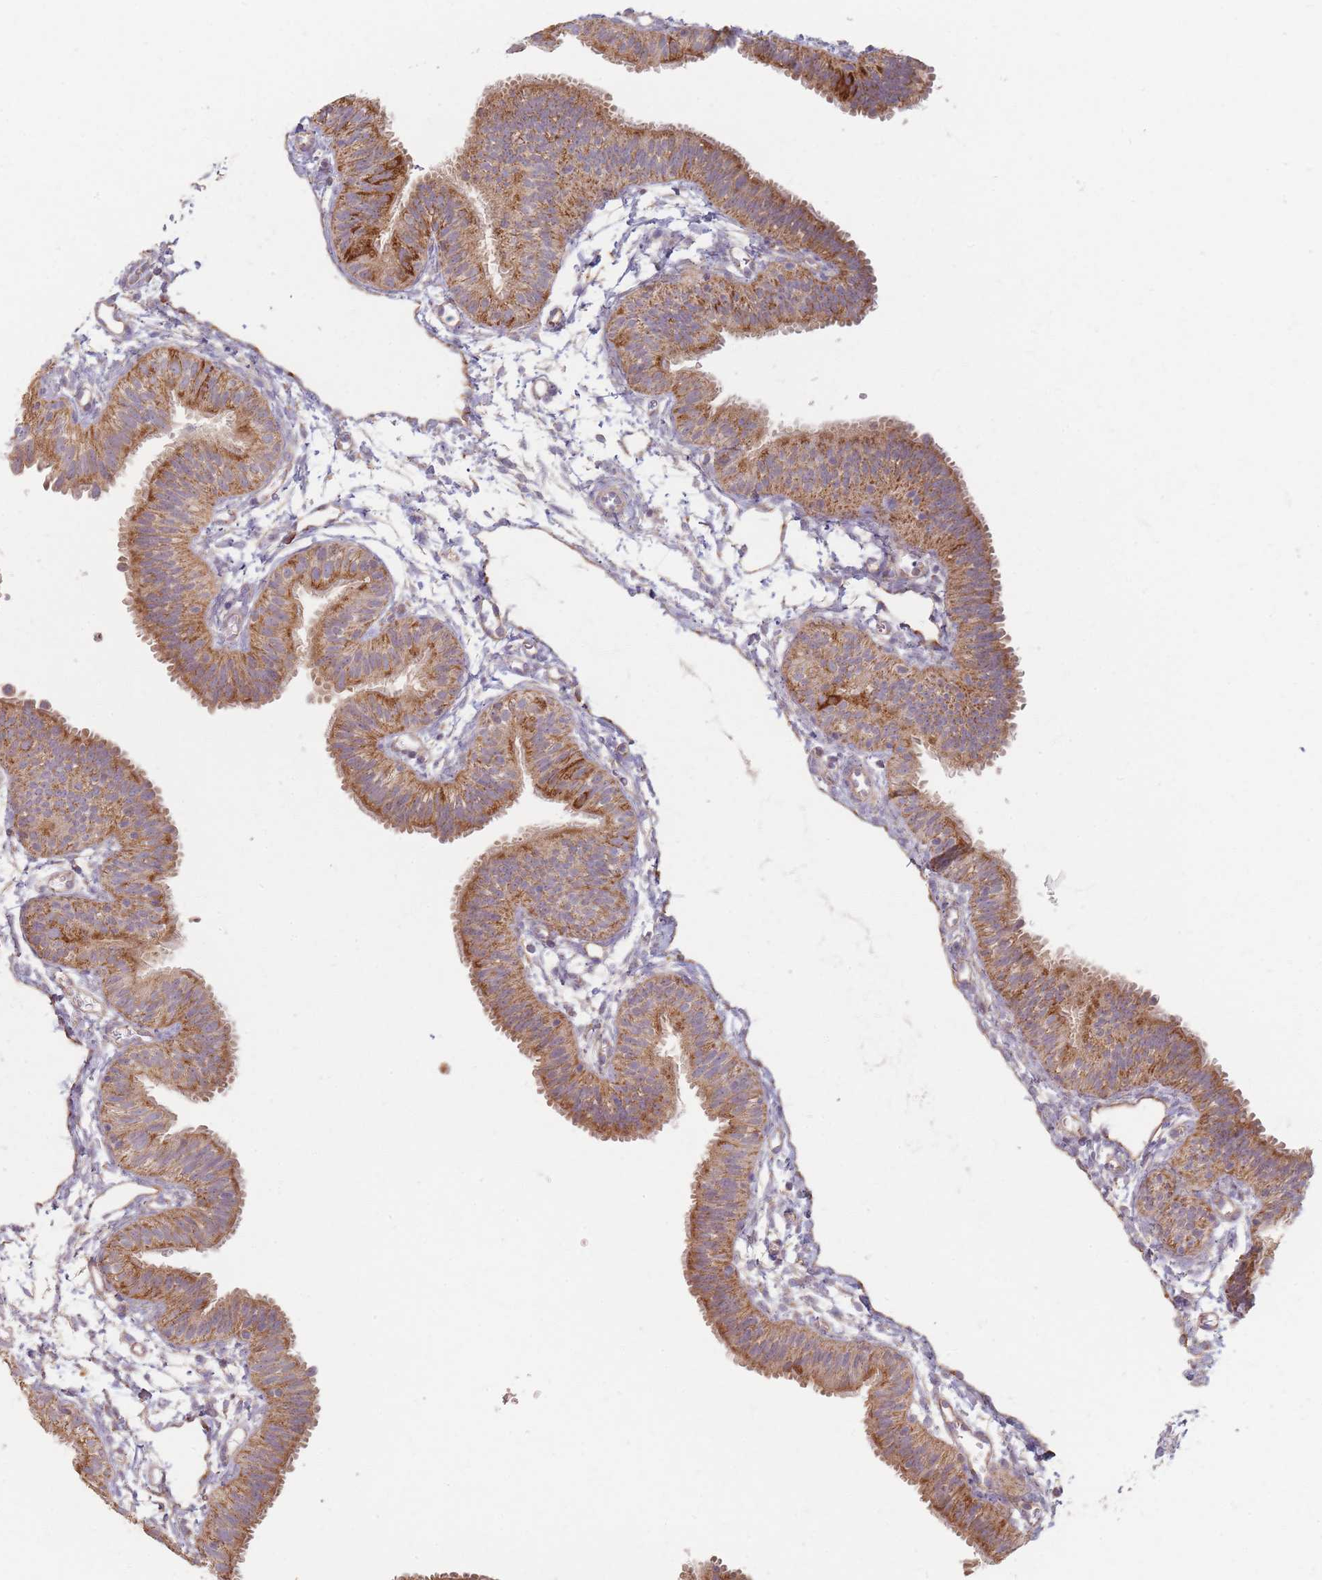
{"staining": {"intensity": "strong", "quantity": ">75%", "location": "cytoplasmic/membranous"}, "tissue": "fallopian tube", "cell_type": "Glandular cells", "image_type": "normal", "snomed": [{"axis": "morphology", "description": "Normal tissue, NOS"}, {"axis": "topography", "description": "Fallopian tube"}], "caption": "DAB (3,3'-diaminobenzidine) immunohistochemical staining of normal human fallopian tube reveals strong cytoplasmic/membranous protein positivity in approximately >75% of glandular cells.", "gene": "ESRP2", "patient": {"sex": "female", "age": 35}}